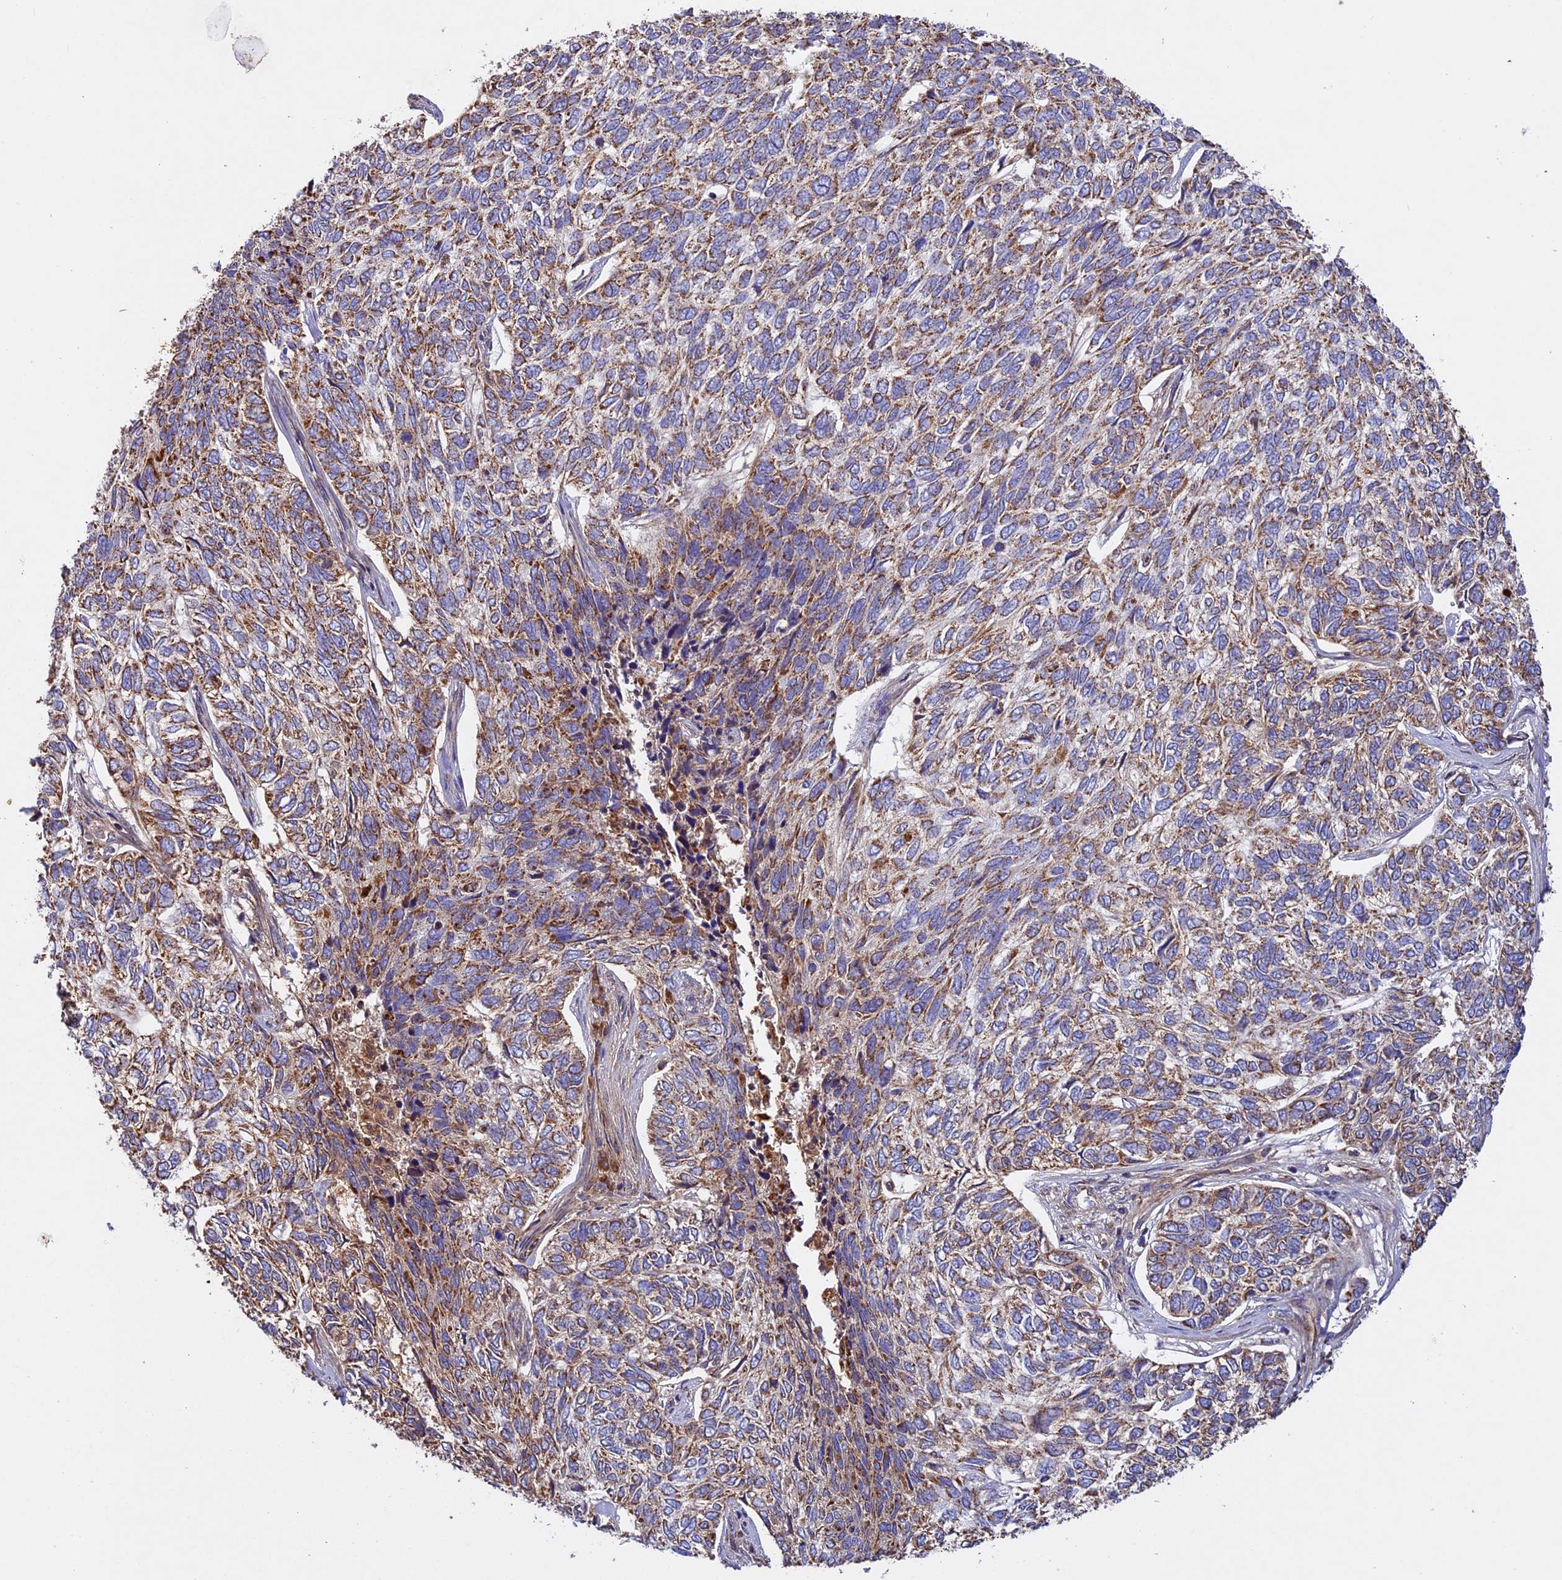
{"staining": {"intensity": "moderate", "quantity": ">75%", "location": "cytoplasmic/membranous"}, "tissue": "skin cancer", "cell_type": "Tumor cells", "image_type": "cancer", "snomed": [{"axis": "morphology", "description": "Basal cell carcinoma"}, {"axis": "topography", "description": "Skin"}], "caption": "A histopathology image of basal cell carcinoma (skin) stained for a protein shows moderate cytoplasmic/membranous brown staining in tumor cells.", "gene": "OCEL1", "patient": {"sex": "female", "age": 65}}